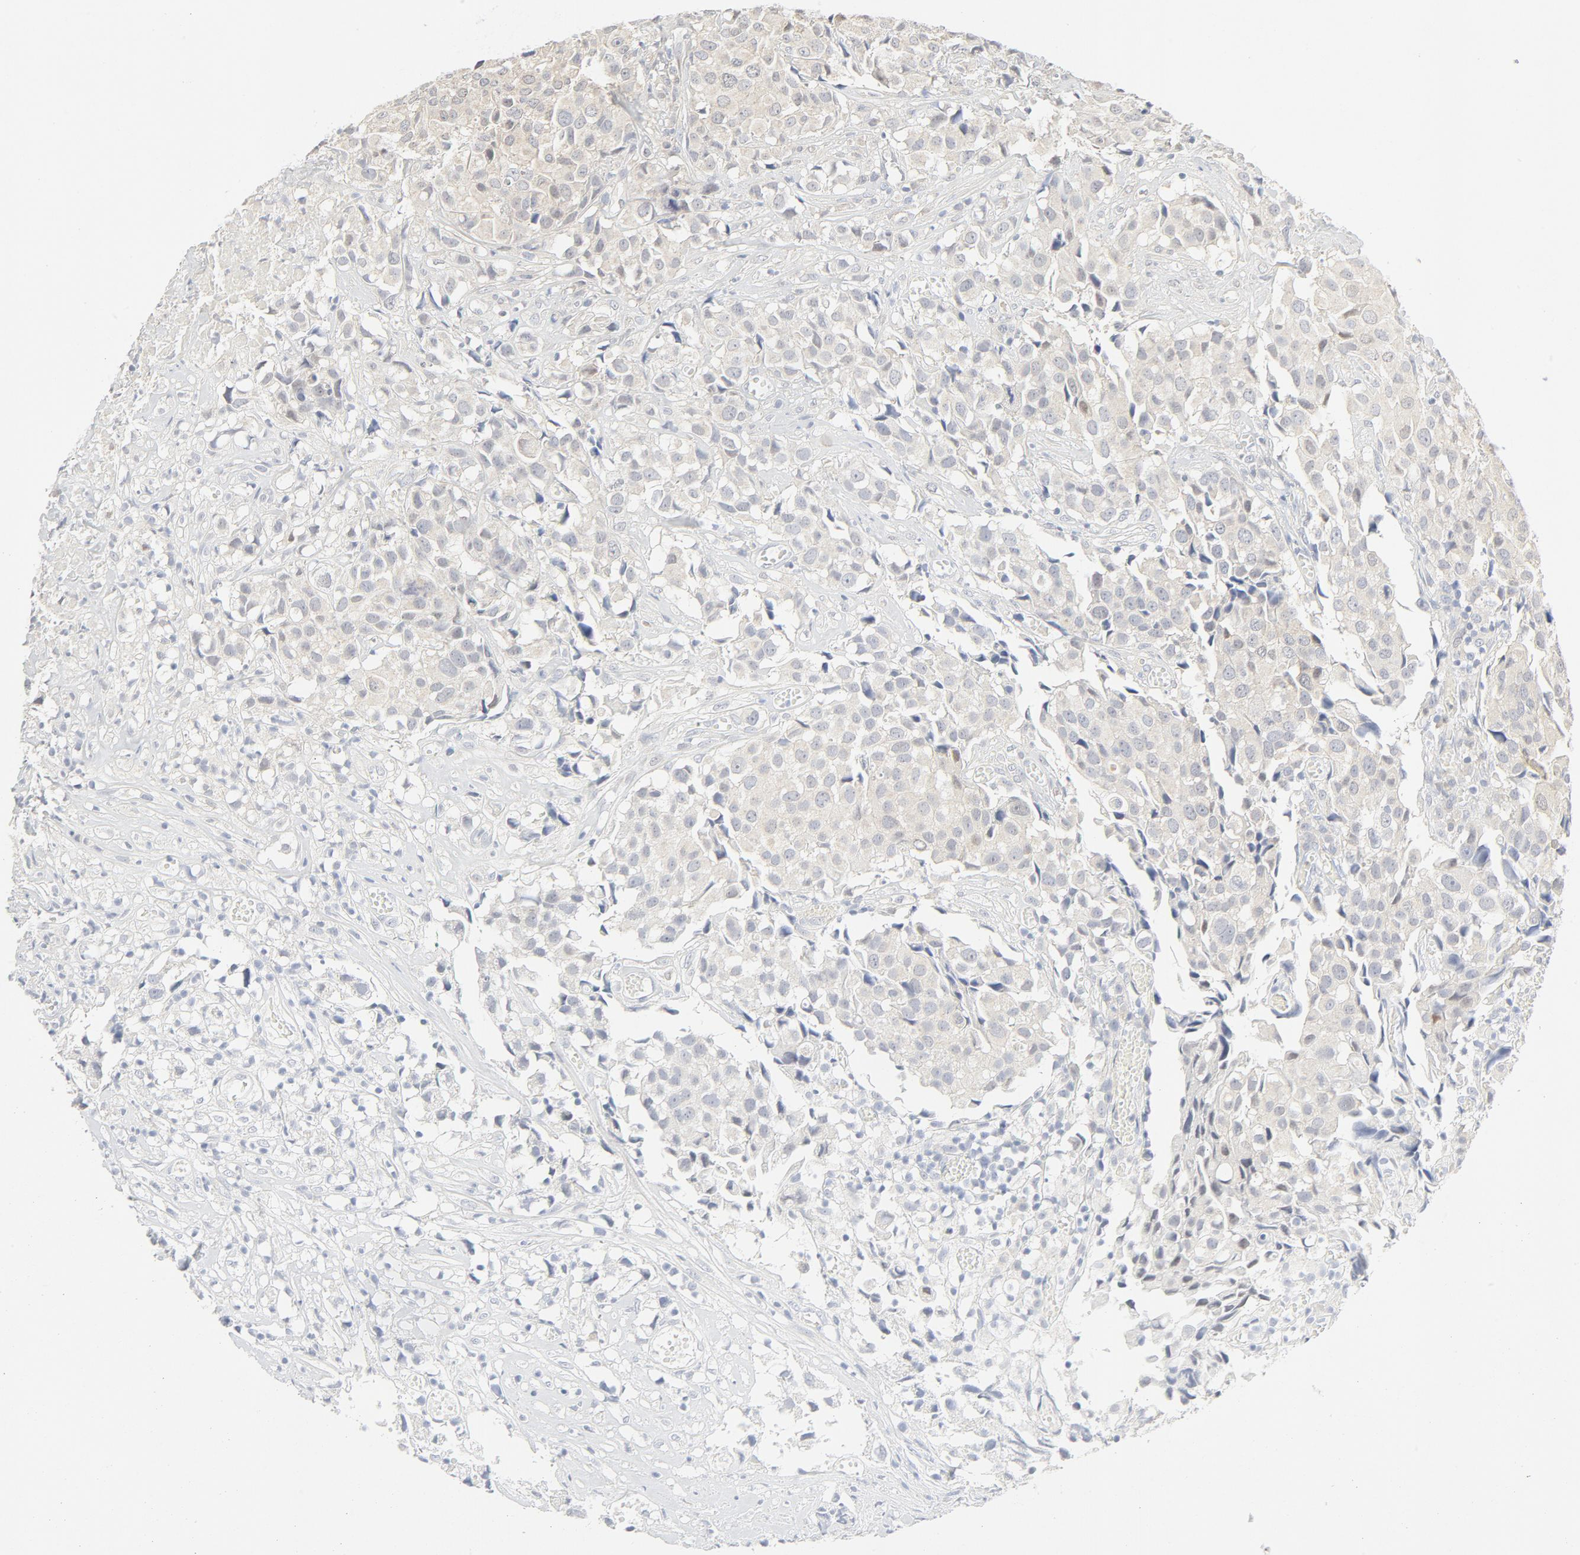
{"staining": {"intensity": "weak", "quantity": "<25%", "location": "cytoplasmic/membranous"}, "tissue": "urothelial cancer", "cell_type": "Tumor cells", "image_type": "cancer", "snomed": [{"axis": "morphology", "description": "Urothelial carcinoma, High grade"}, {"axis": "topography", "description": "Urinary bladder"}], "caption": "A histopathology image of human urothelial cancer is negative for staining in tumor cells. (DAB immunohistochemistry (IHC), high magnification).", "gene": "PGM1", "patient": {"sex": "female", "age": 75}}